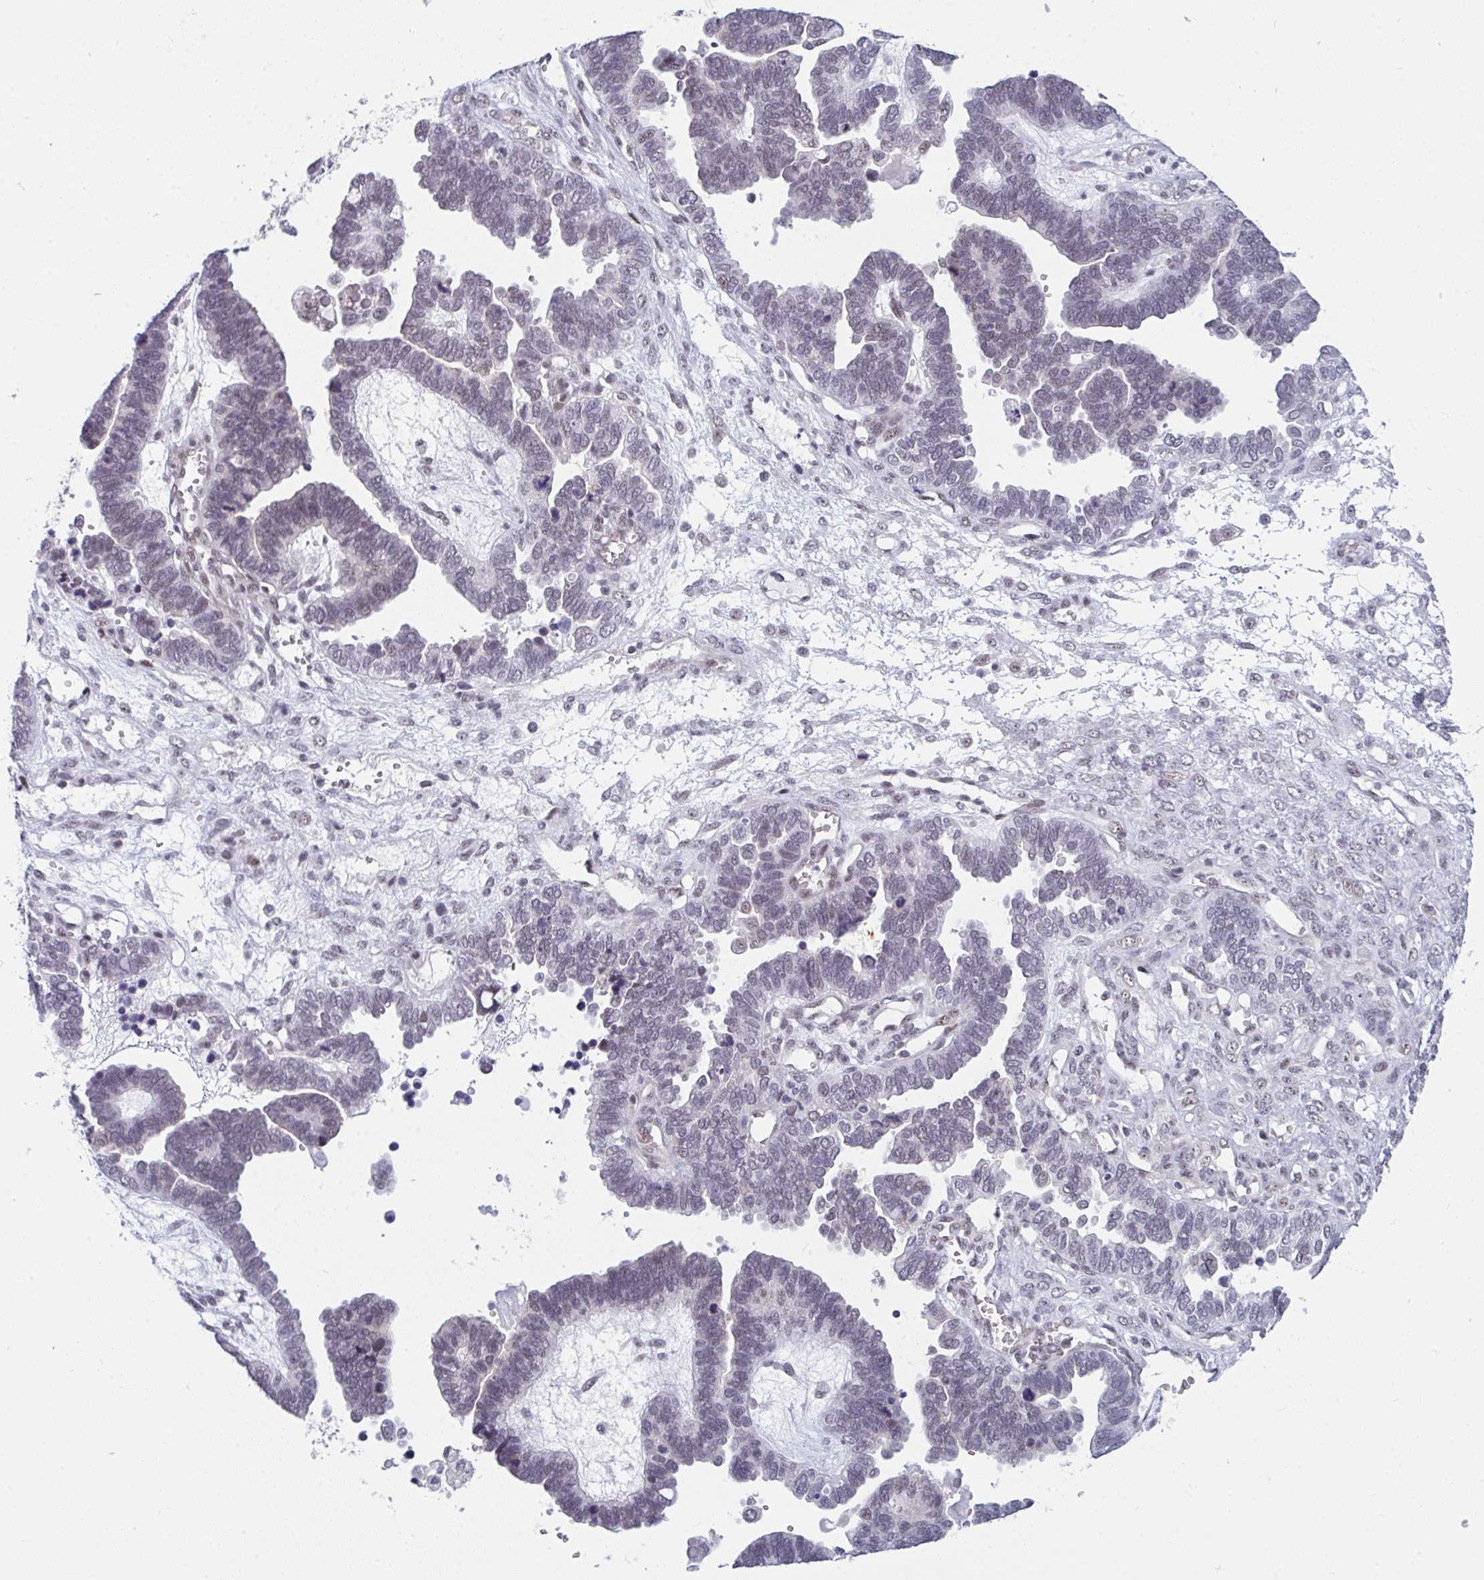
{"staining": {"intensity": "negative", "quantity": "none", "location": "none"}, "tissue": "ovarian cancer", "cell_type": "Tumor cells", "image_type": "cancer", "snomed": [{"axis": "morphology", "description": "Cystadenocarcinoma, serous, NOS"}, {"axis": "topography", "description": "Ovary"}], "caption": "The photomicrograph displays no staining of tumor cells in ovarian cancer.", "gene": "PRR14", "patient": {"sex": "female", "age": 51}}